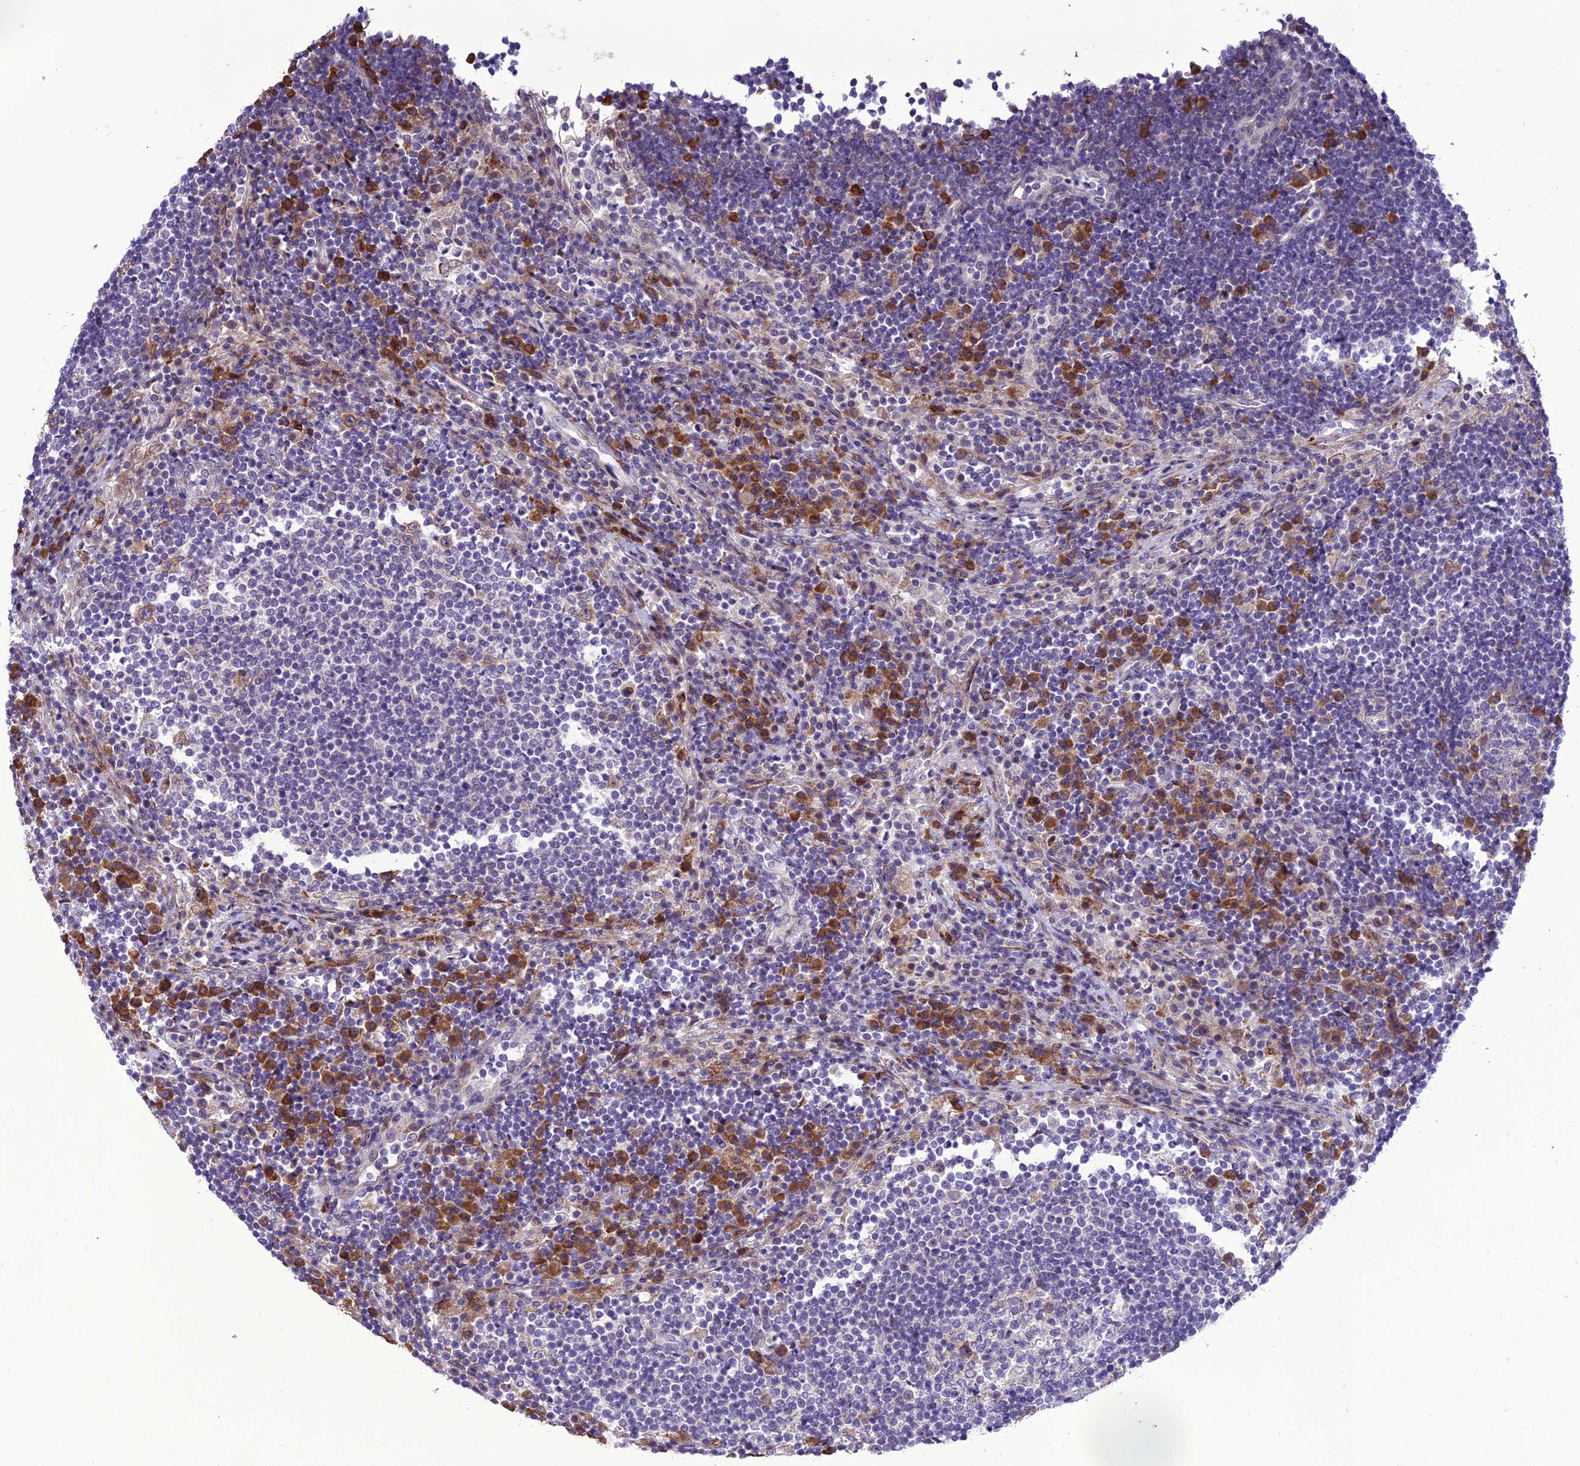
{"staining": {"intensity": "moderate", "quantity": "<25%", "location": "cytoplasmic/membranous"}, "tissue": "lymph node", "cell_type": "Germinal center cells", "image_type": "normal", "snomed": [{"axis": "morphology", "description": "Normal tissue, NOS"}, {"axis": "topography", "description": "Lymph node"}], "caption": "Approximately <25% of germinal center cells in normal human lymph node exhibit moderate cytoplasmic/membranous protein staining as visualized by brown immunohistochemical staining.", "gene": "NEURL2", "patient": {"sex": "female", "age": 53}}